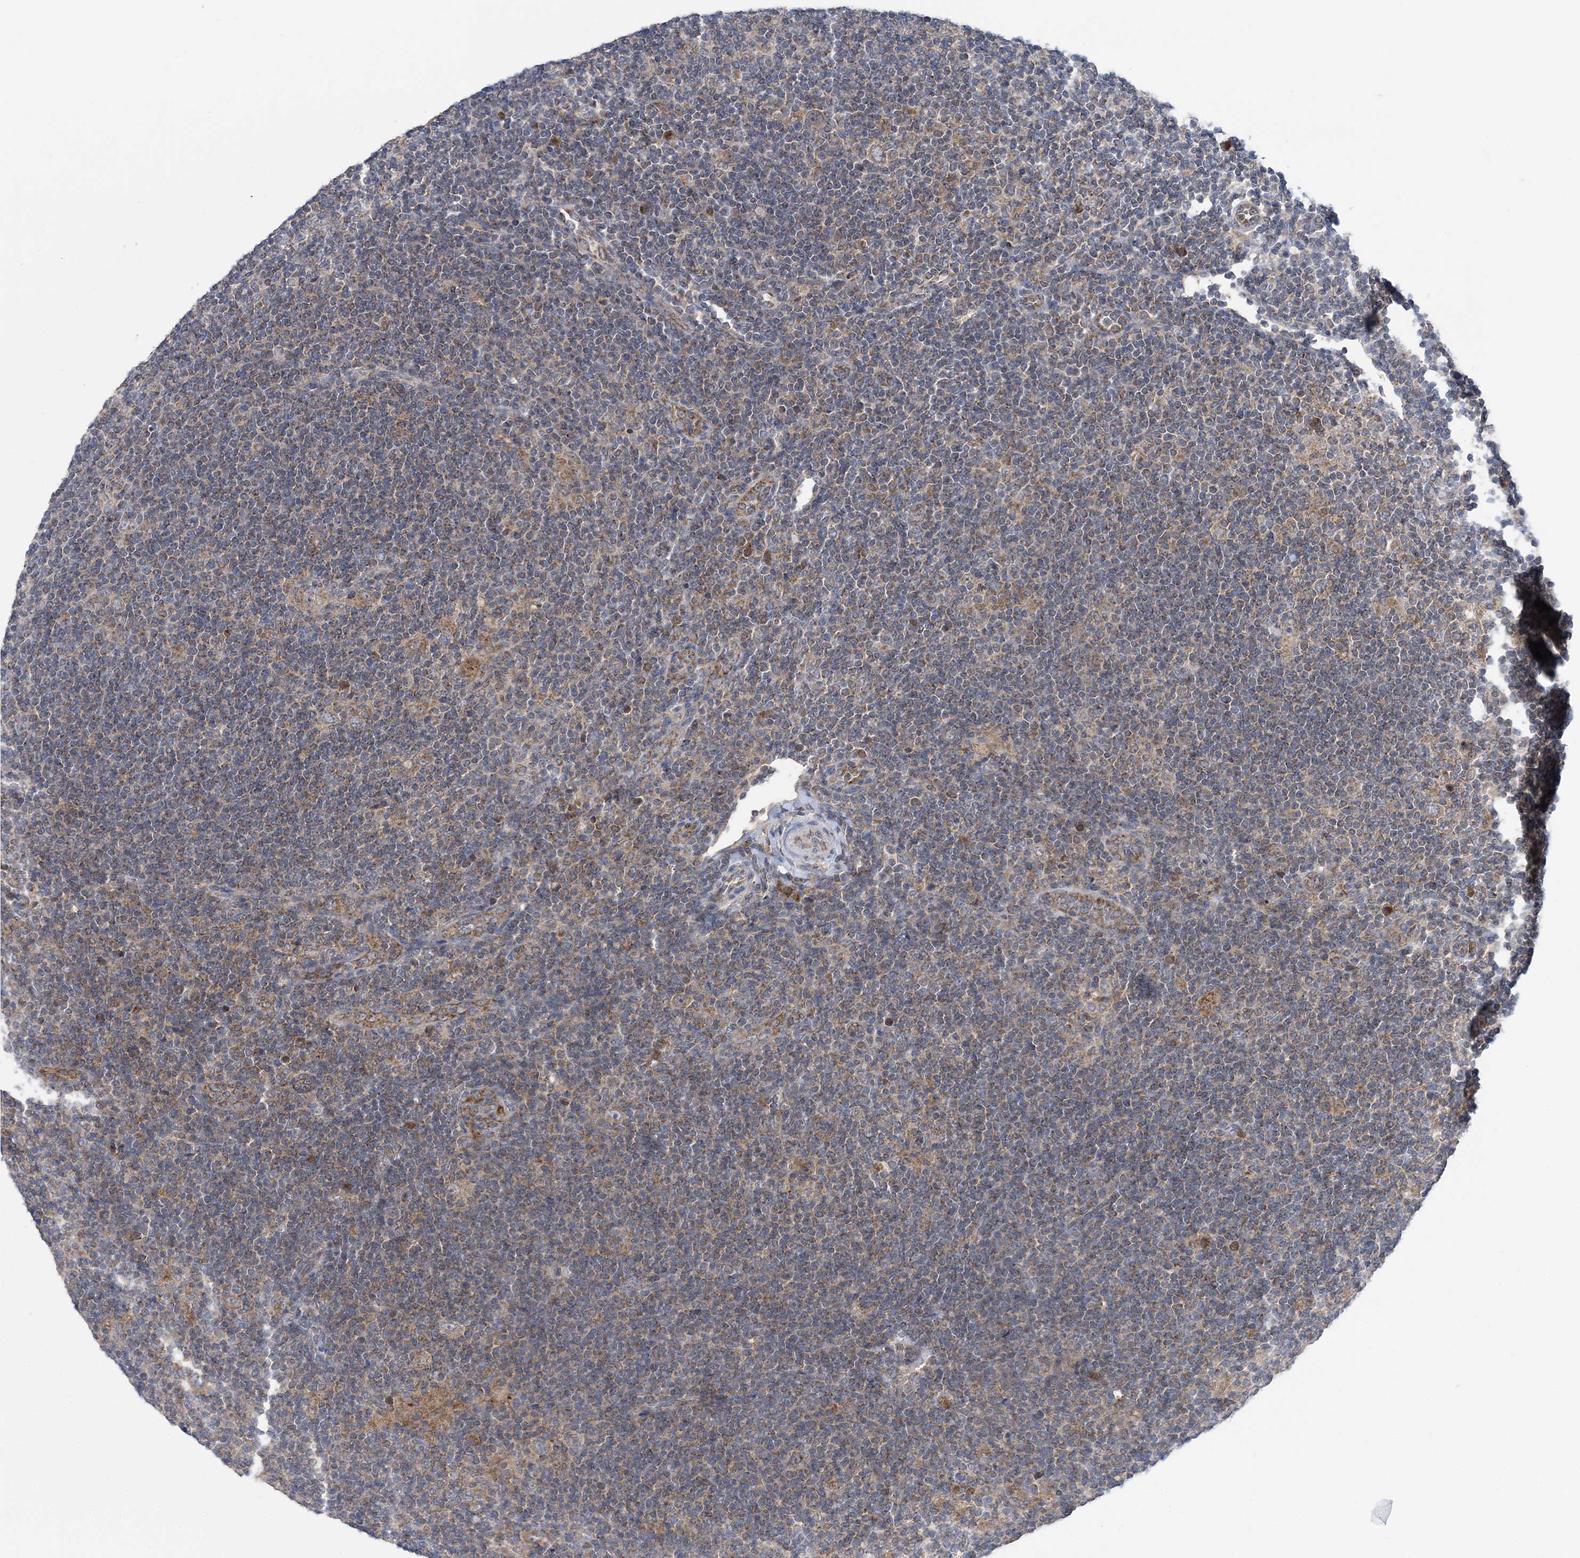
{"staining": {"intensity": "weak", "quantity": "25%-75%", "location": "cytoplasmic/membranous"}, "tissue": "lymphoma", "cell_type": "Tumor cells", "image_type": "cancer", "snomed": [{"axis": "morphology", "description": "Hodgkin's disease, NOS"}, {"axis": "topography", "description": "Lymph node"}], "caption": "IHC photomicrograph of human Hodgkin's disease stained for a protein (brown), which exhibits low levels of weak cytoplasmic/membranous positivity in about 25%-75% of tumor cells.", "gene": "COPE", "patient": {"sex": "female", "age": 57}}